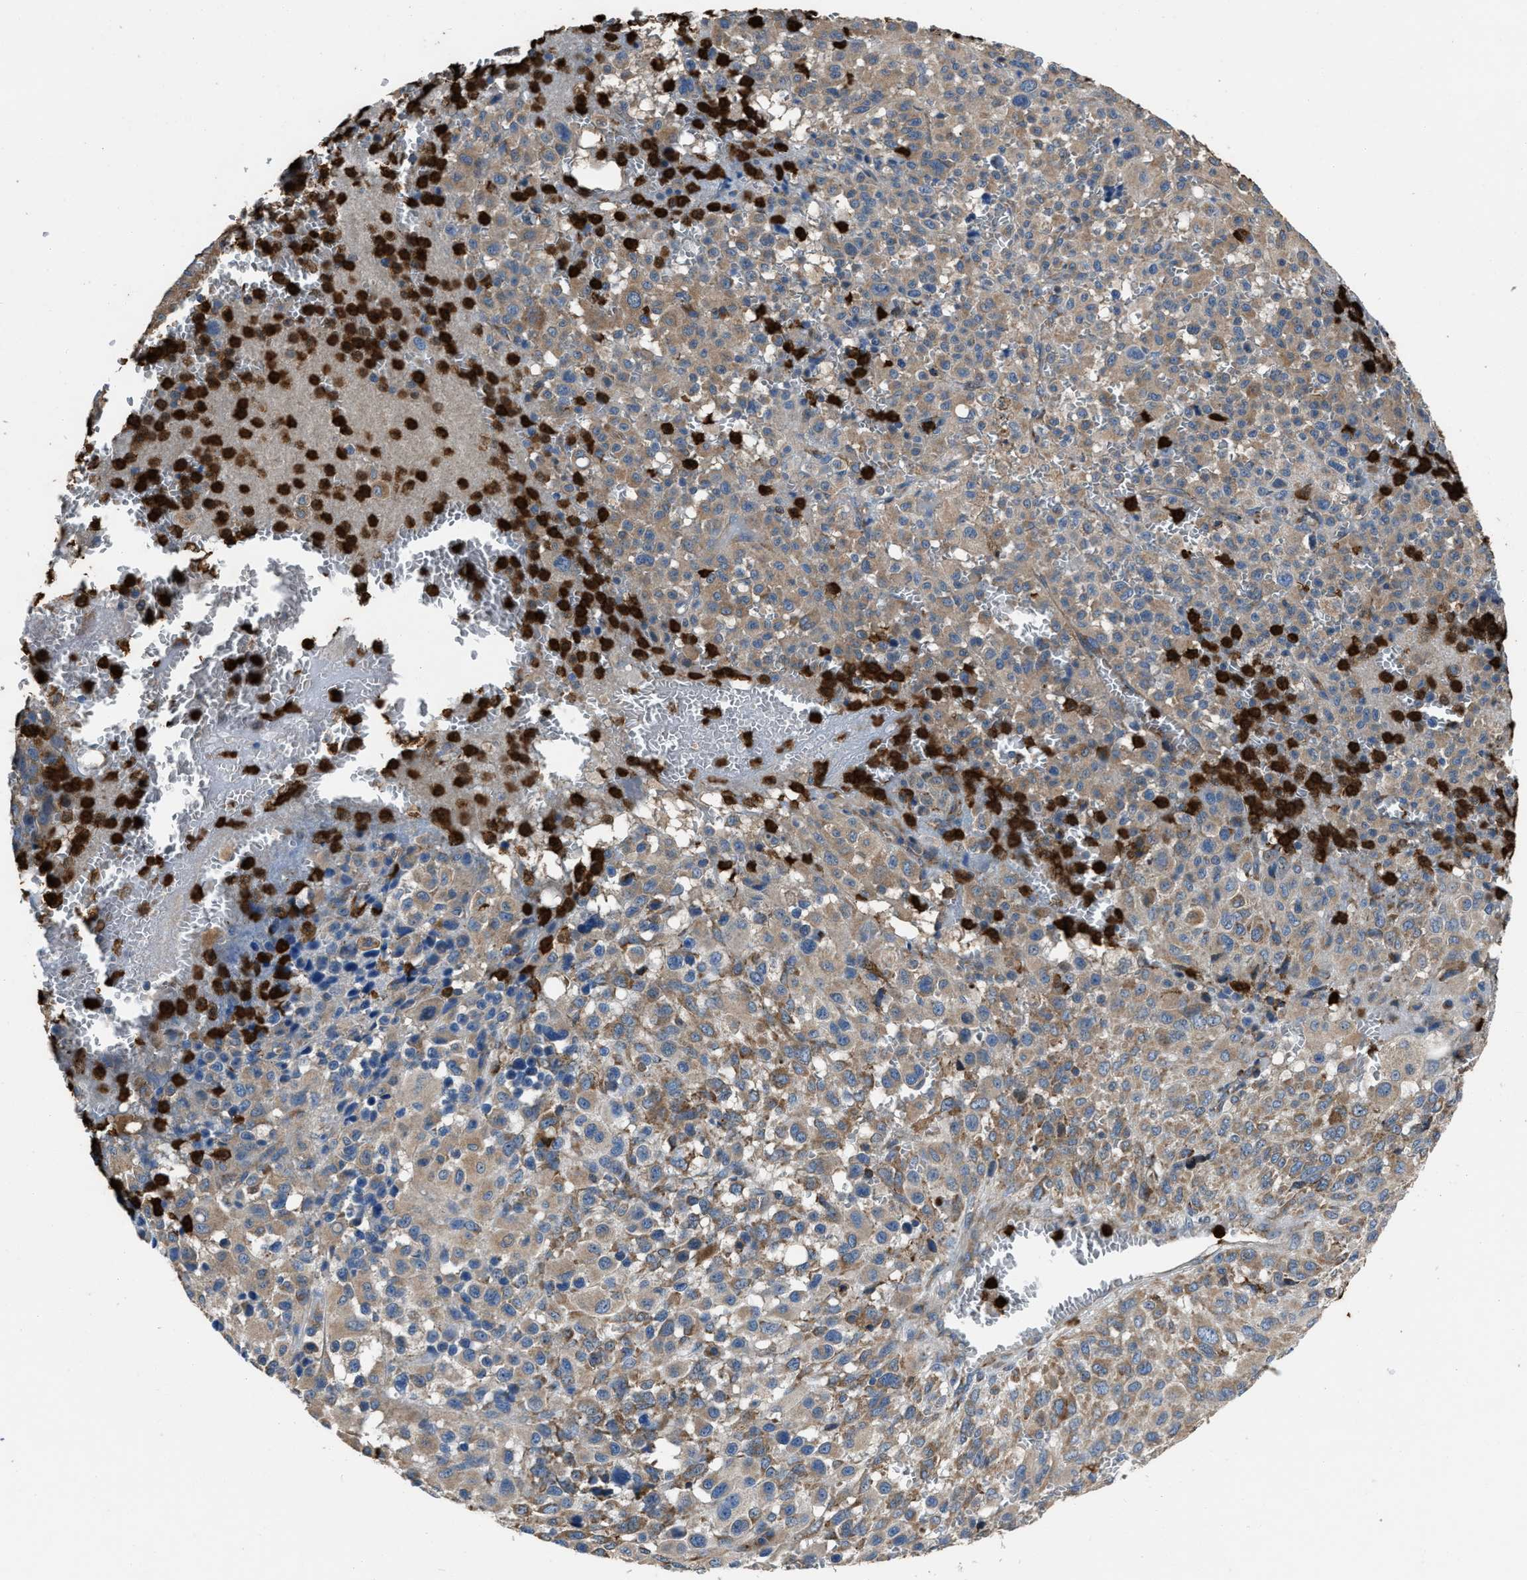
{"staining": {"intensity": "moderate", "quantity": ">75%", "location": "cytoplasmic/membranous"}, "tissue": "melanoma", "cell_type": "Tumor cells", "image_type": "cancer", "snomed": [{"axis": "morphology", "description": "Malignant melanoma, Metastatic site"}, {"axis": "topography", "description": "Skin"}], "caption": "Immunohistochemical staining of human melanoma shows moderate cytoplasmic/membranous protein positivity in approximately >75% of tumor cells. (Brightfield microscopy of DAB IHC at high magnification).", "gene": "ANGPT1", "patient": {"sex": "female", "age": 74}}